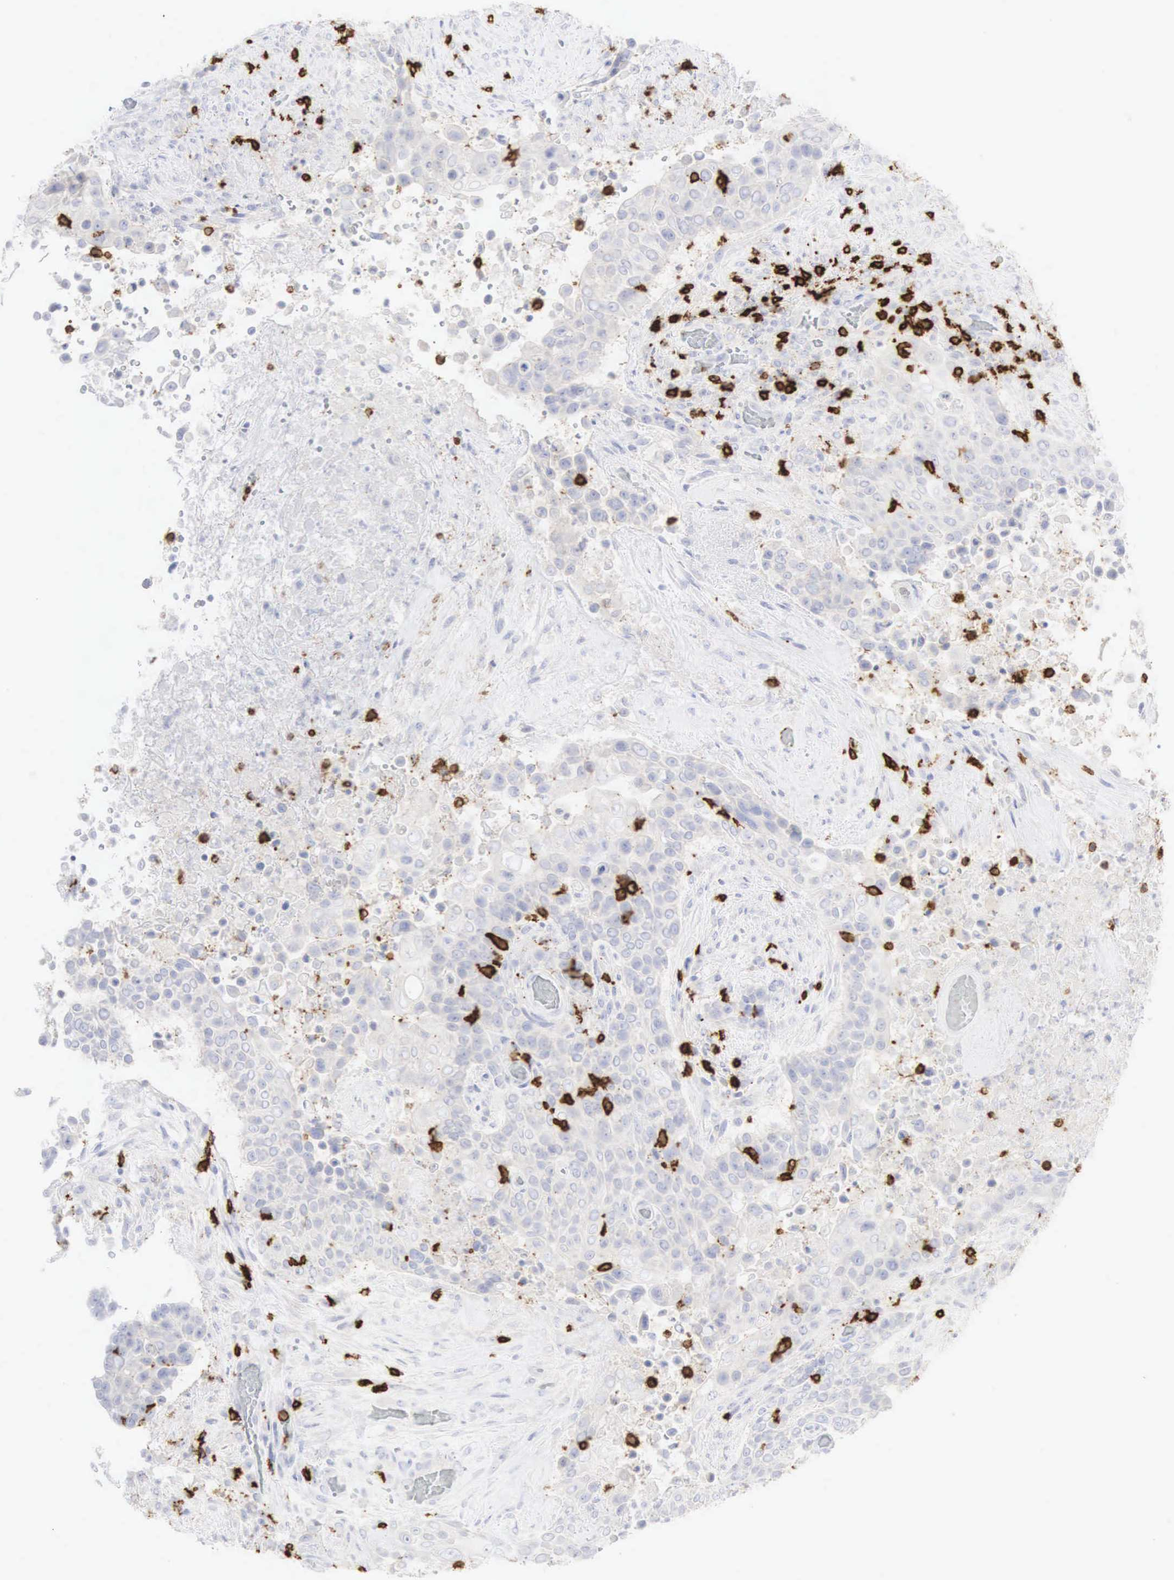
{"staining": {"intensity": "negative", "quantity": "none", "location": "none"}, "tissue": "urothelial cancer", "cell_type": "Tumor cells", "image_type": "cancer", "snomed": [{"axis": "morphology", "description": "Urothelial carcinoma, High grade"}, {"axis": "topography", "description": "Urinary bladder"}], "caption": "DAB (3,3'-diaminobenzidine) immunohistochemical staining of human urothelial cancer exhibits no significant expression in tumor cells. Brightfield microscopy of immunohistochemistry (IHC) stained with DAB (3,3'-diaminobenzidine) (brown) and hematoxylin (blue), captured at high magnification.", "gene": "CD8A", "patient": {"sex": "male", "age": 74}}